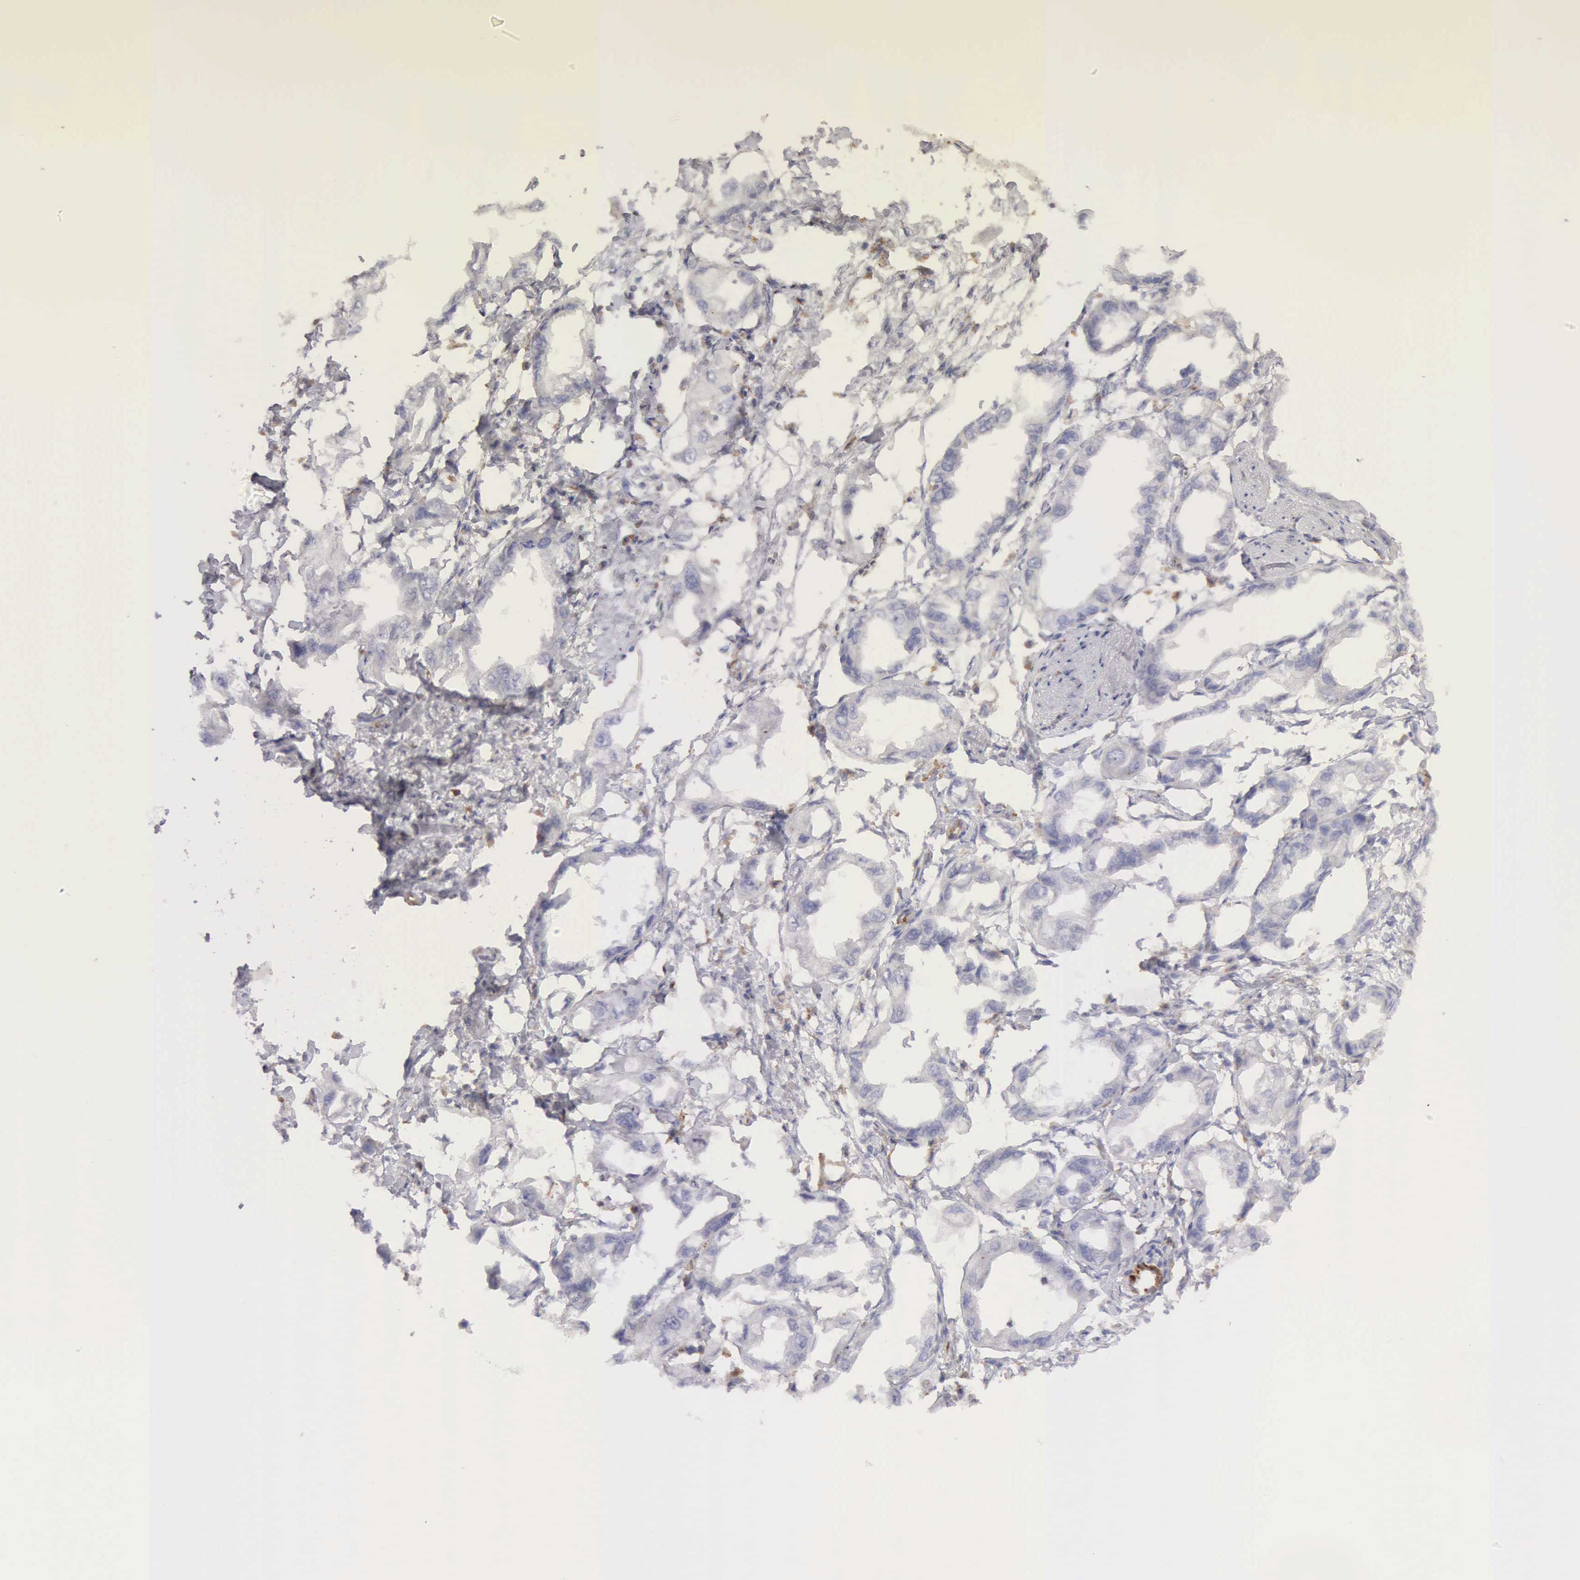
{"staining": {"intensity": "negative", "quantity": "none", "location": "none"}, "tissue": "endometrial cancer", "cell_type": "Tumor cells", "image_type": "cancer", "snomed": [{"axis": "morphology", "description": "Adenocarcinoma, NOS"}, {"axis": "topography", "description": "Endometrium"}], "caption": "This is a histopathology image of IHC staining of endometrial adenocarcinoma, which shows no staining in tumor cells. The staining was performed using DAB to visualize the protein expression in brown, while the nuclei were stained in blue with hematoxylin (Magnification: 20x).", "gene": "ARHGAP4", "patient": {"sex": "female", "age": 67}}